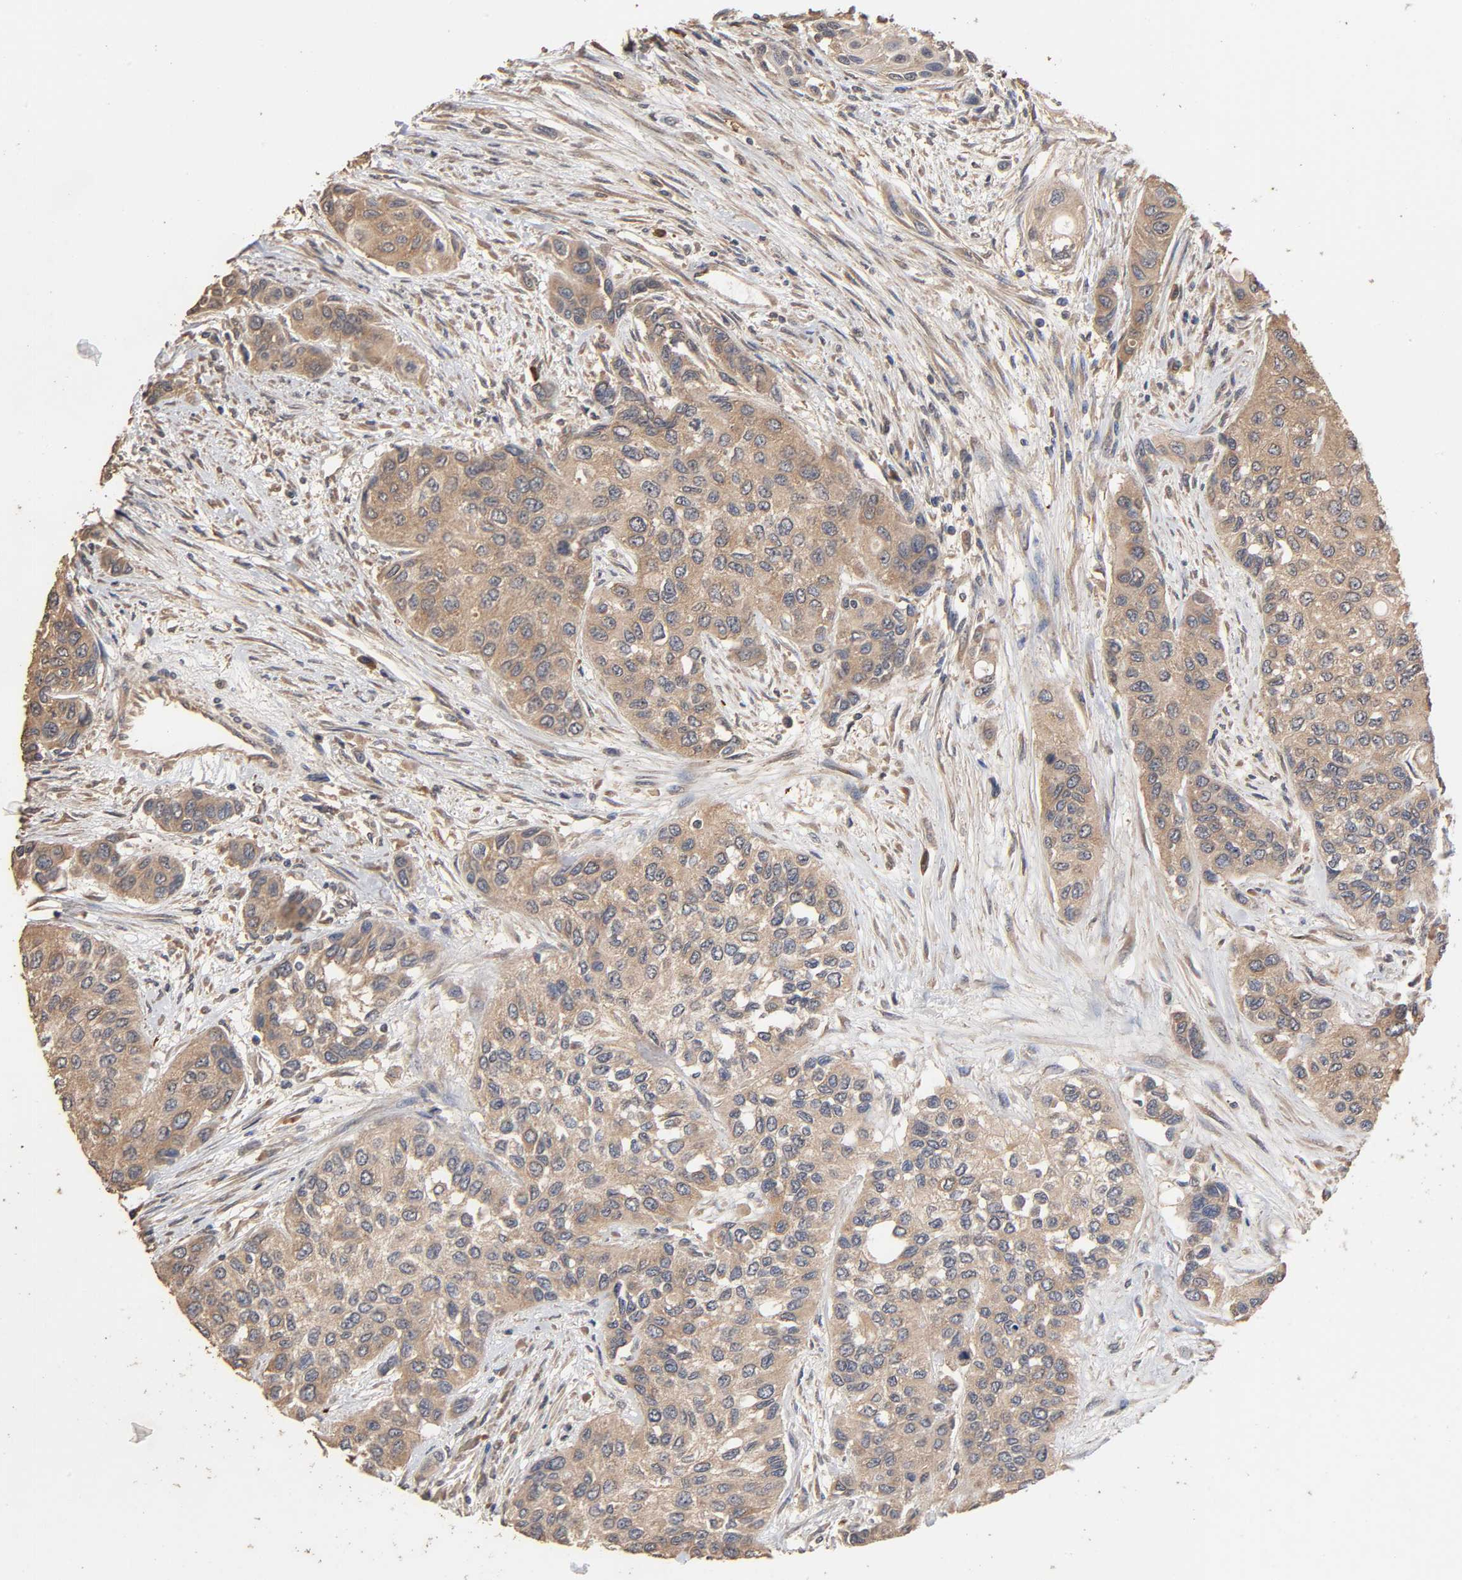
{"staining": {"intensity": "weak", "quantity": ">75%", "location": "cytoplasmic/membranous"}, "tissue": "urothelial cancer", "cell_type": "Tumor cells", "image_type": "cancer", "snomed": [{"axis": "morphology", "description": "Urothelial carcinoma, High grade"}, {"axis": "topography", "description": "Urinary bladder"}], "caption": "High-grade urothelial carcinoma stained for a protein (brown) displays weak cytoplasmic/membranous positive staining in about >75% of tumor cells.", "gene": "ARHGEF7", "patient": {"sex": "female", "age": 56}}